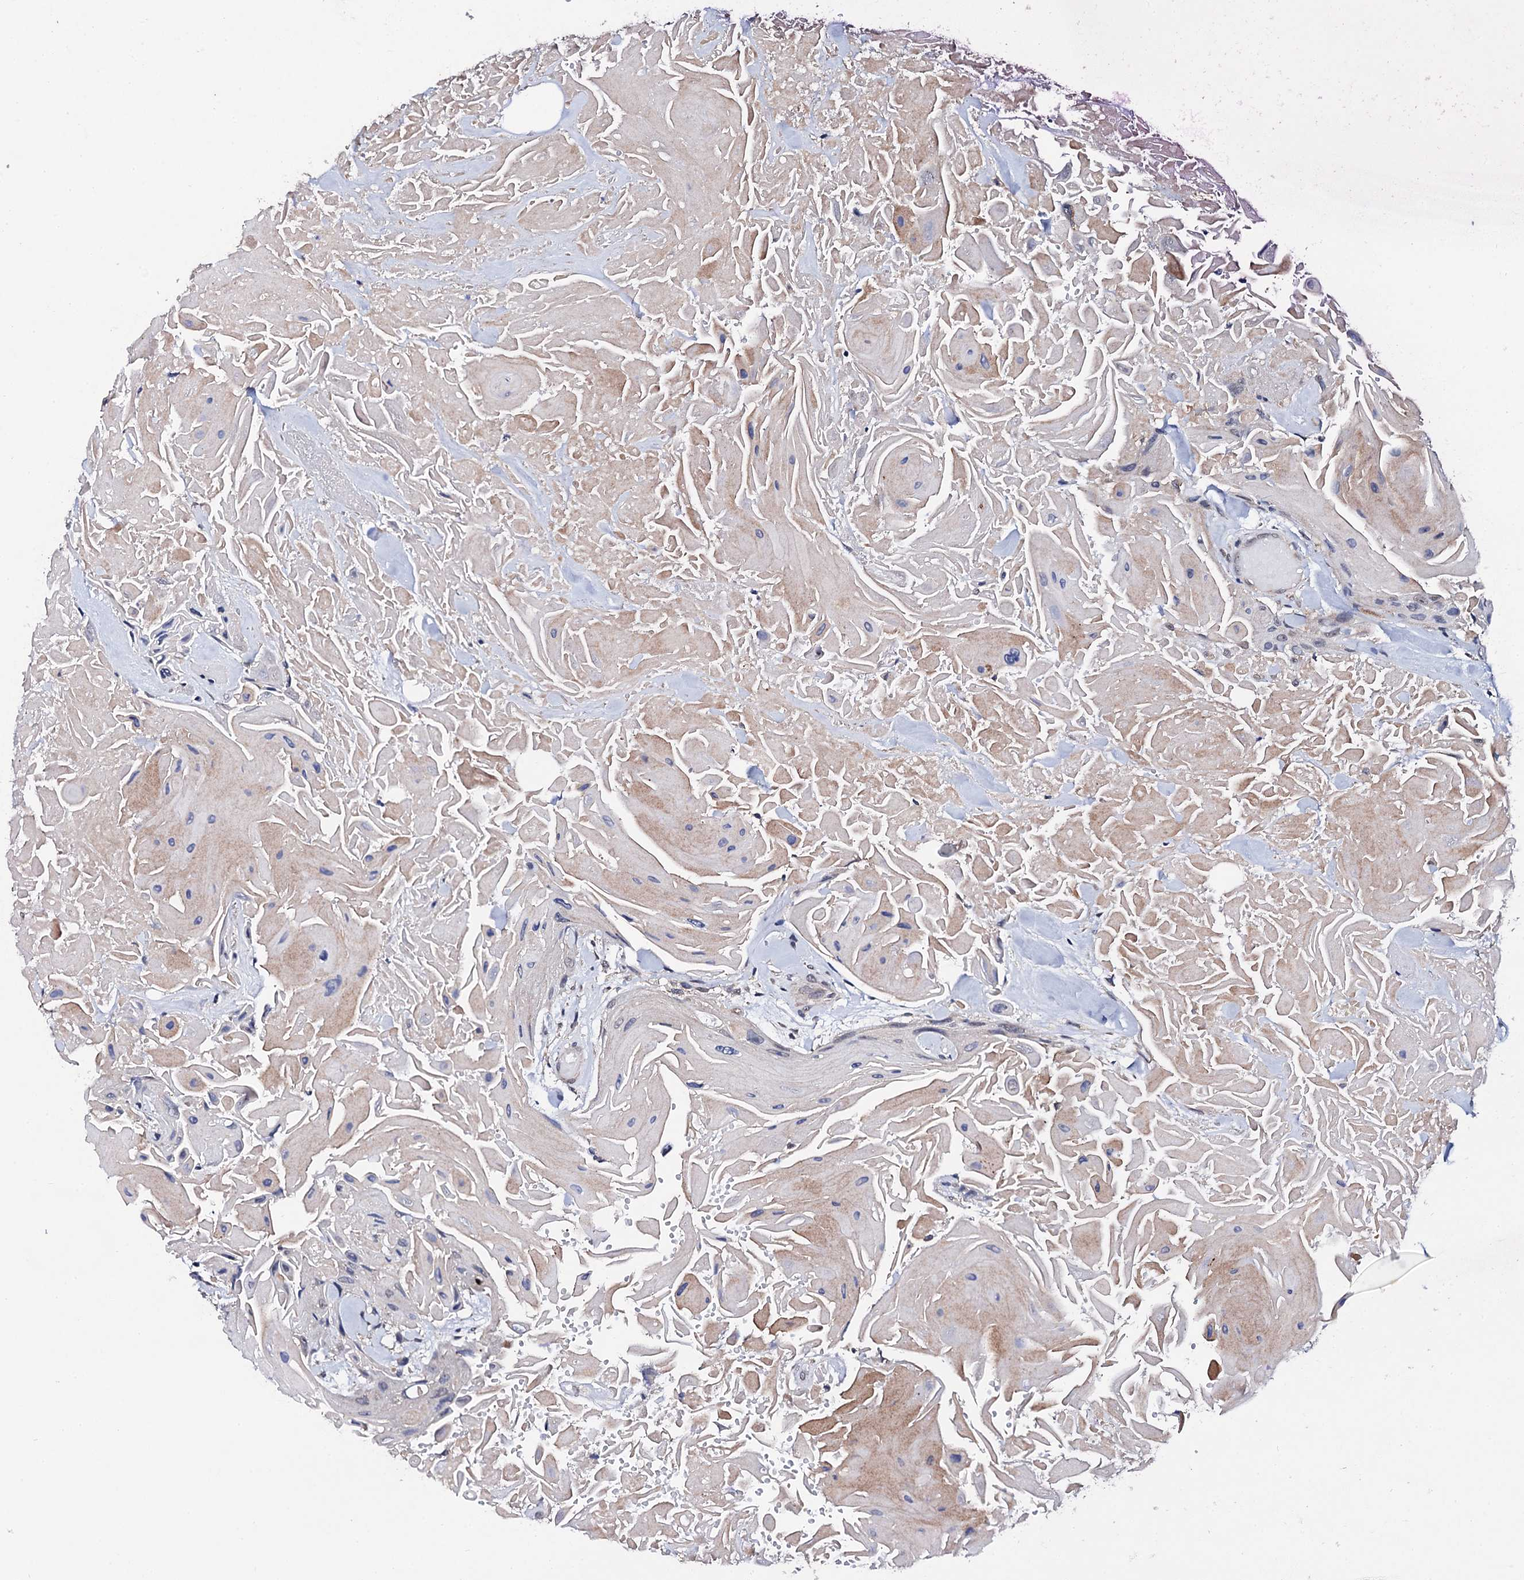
{"staining": {"intensity": "weak", "quantity": "<25%", "location": "nuclear"}, "tissue": "head and neck cancer", "cell_type": "Tumor cells", "image_type": "cancer", "snomed": [{"axis": "morphology", "description": "Squamous cell carcinoma, NOS"}, {"axis": "topography", "description": "Head-Neck"}], "caption": "A high-resolution micrograph shows IHC staining of head and neck squamous cell carcinoma, which demonstrates no significant positivity in tumor cells.", "gene": "IP6K1", "patient": {"sex": "male", "age": 81}}